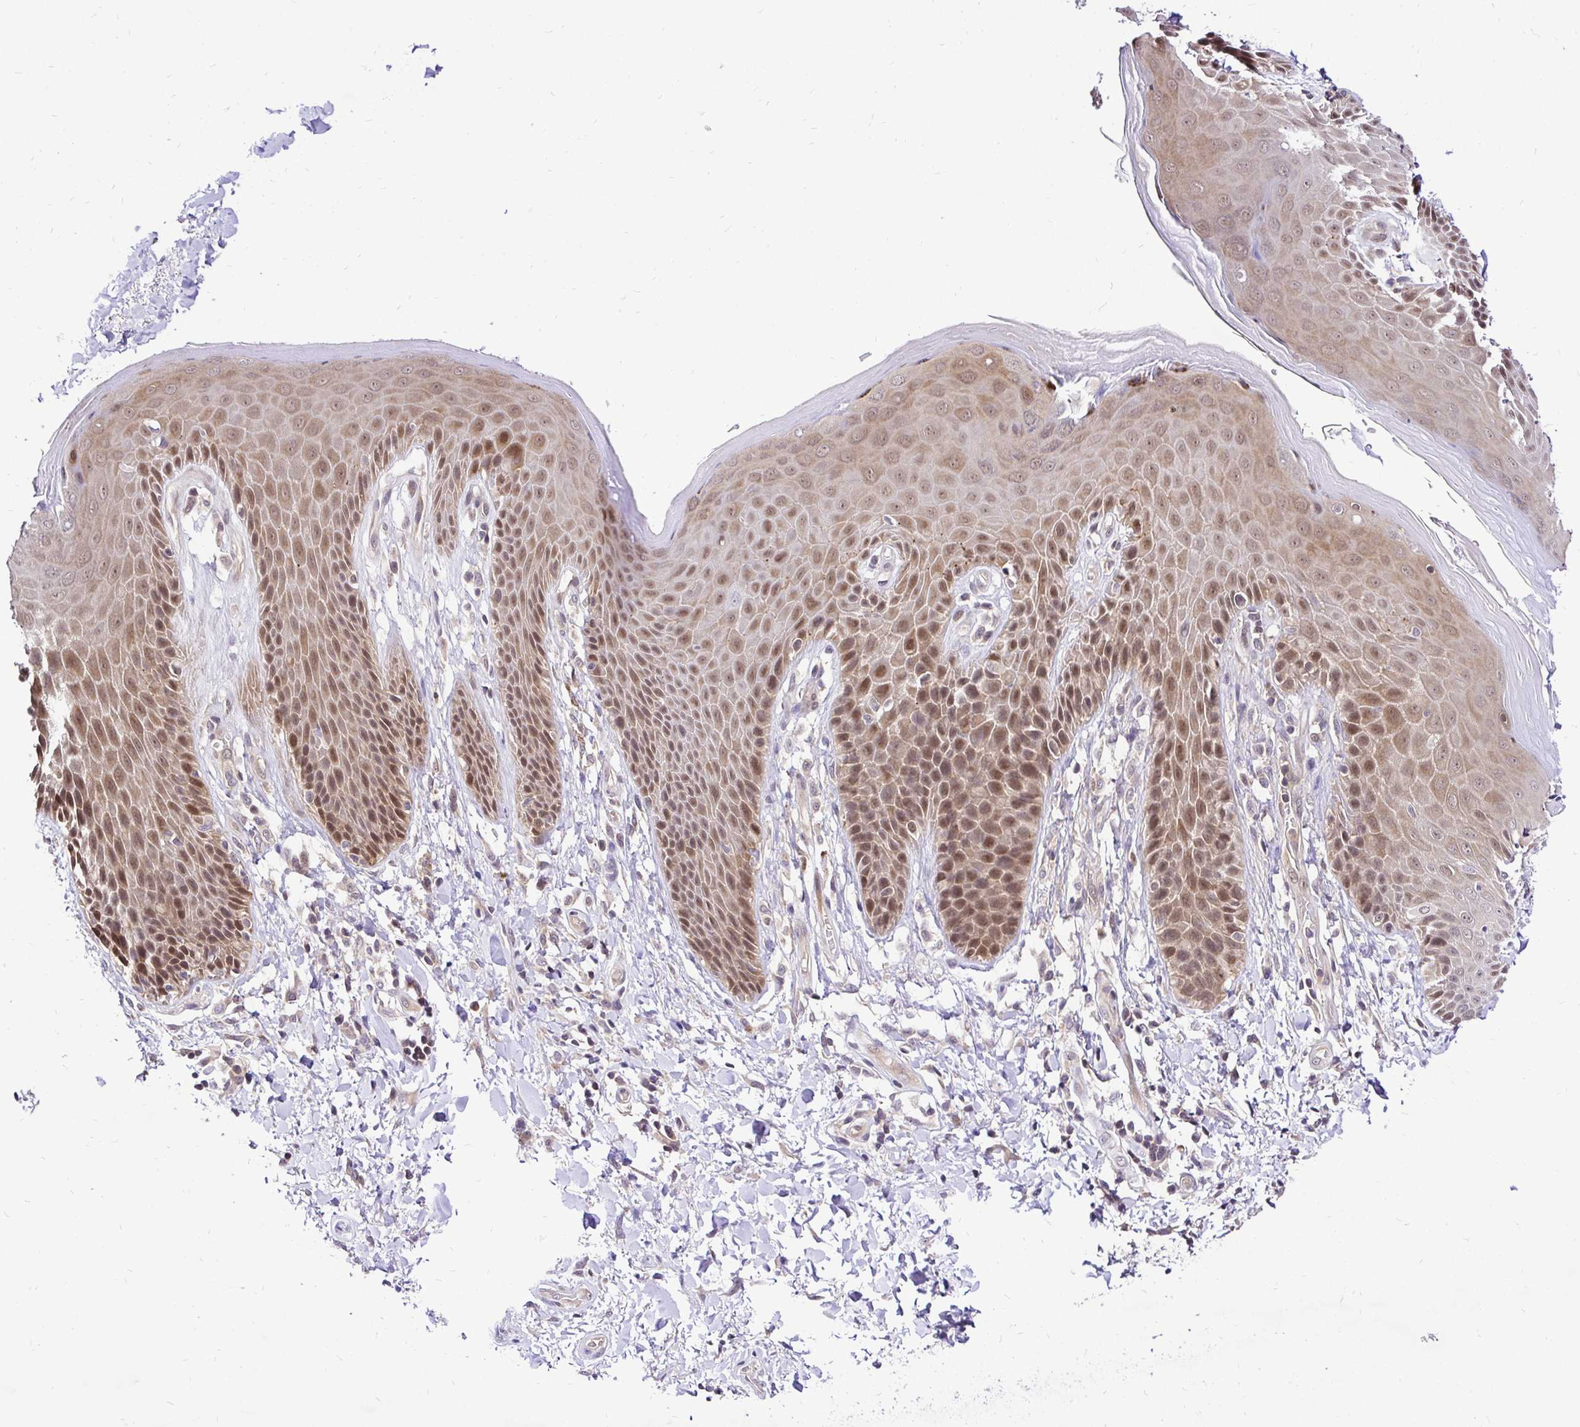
{"staining": {"intensity": "moderate", "quantity": "25%-75%", "location": "cytoplasmic/membranous,nuclear"}, "tissue": "skin", "cell_type": "Epidermal cells", "image_type": "normal", "snomed": [{"axis": "morphology", "description": "Normal tissue, NOS"}, {"axis": "topography", "description": "Anal"}, {"axis": "topography", "description": "Peripheral nerve tissue"}], "caption": "An image of skin stained for a protein exhibits moderate cytoplasmic/membranous,nuclear brown staining in epidermal cells. (DAB (3,3'-diaminobenzidine) IHC, brown staining for protein, blue staining for nuclei).", "gene": "UBE2M", "patient": {"sex": "male", "age": 51}}